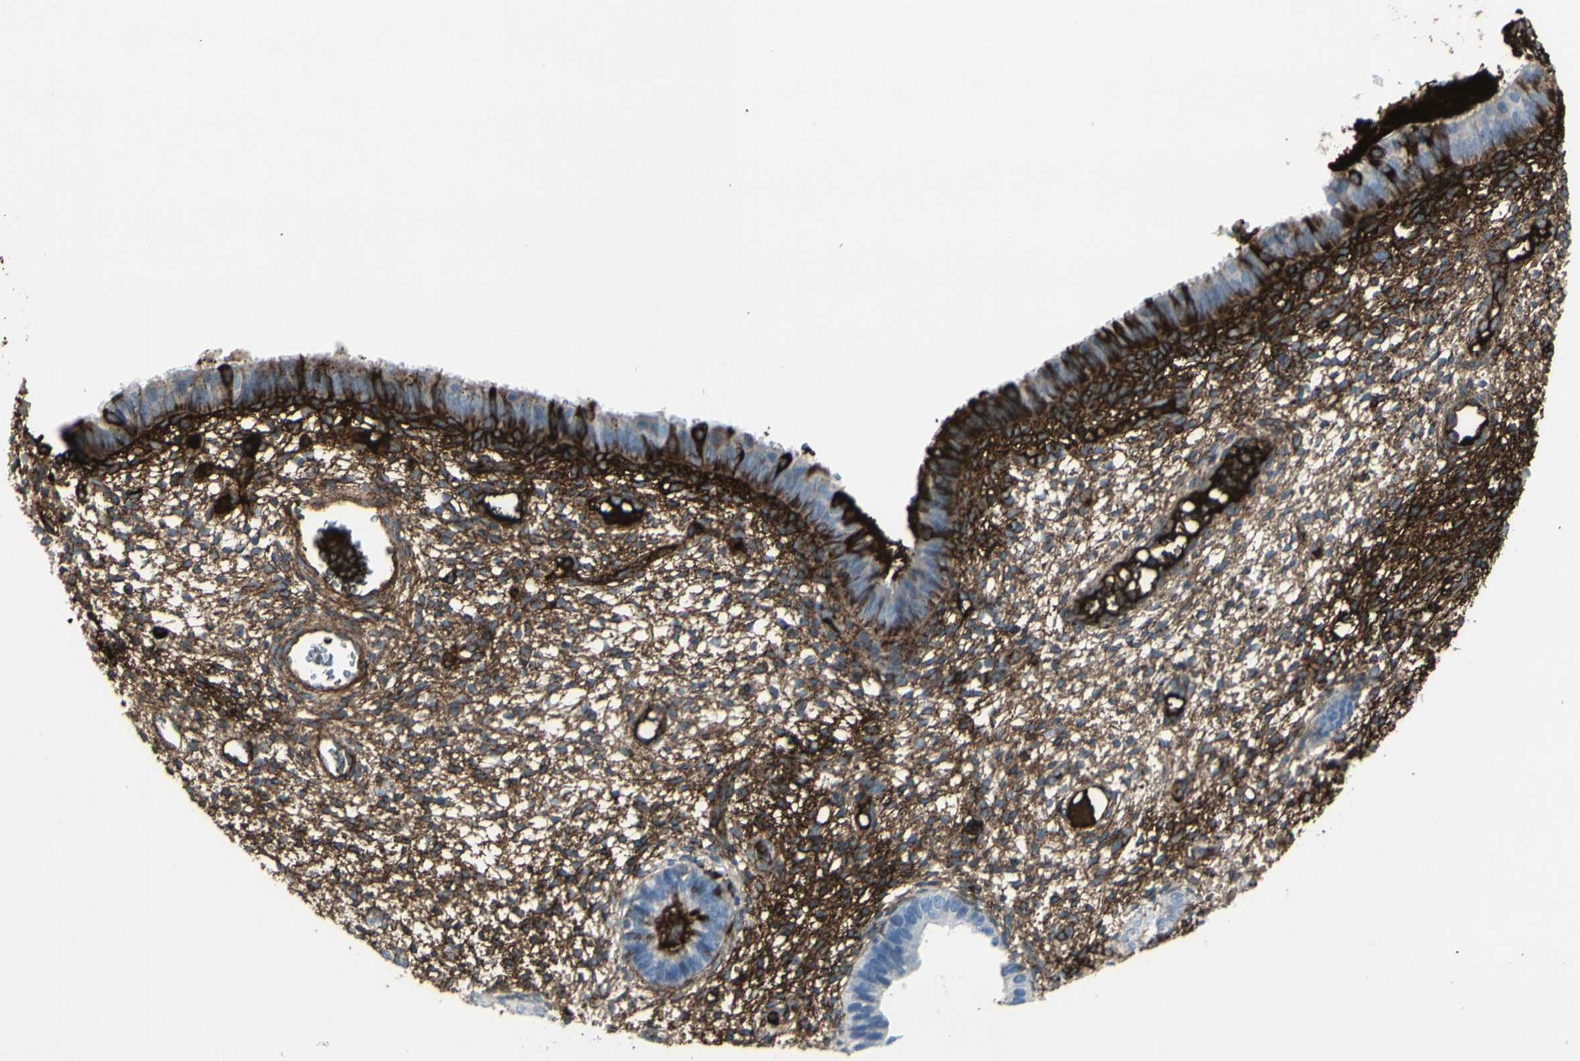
{"staining": {"intensity": "moderate", "quantity": "25%-75%", "location": "cytoplasmic/membranous"}, "tissue": "endometrium", "cell_type": "Cells in endometrial stroma", "image_type": "normal", "snomed": [{"axis": "morphology", "description": "Normal tissue, NOS"}, {"axis": "topography", "description": "Endometrium"}], "caption": "Cells in endometrial stroma display medium levels of moderate cytoplasmic/membranous expression in about 25%-75% of cells in normal human endometrium.", "gene": "IGHG1", "patient": {"sex": "female", "age": 61}}